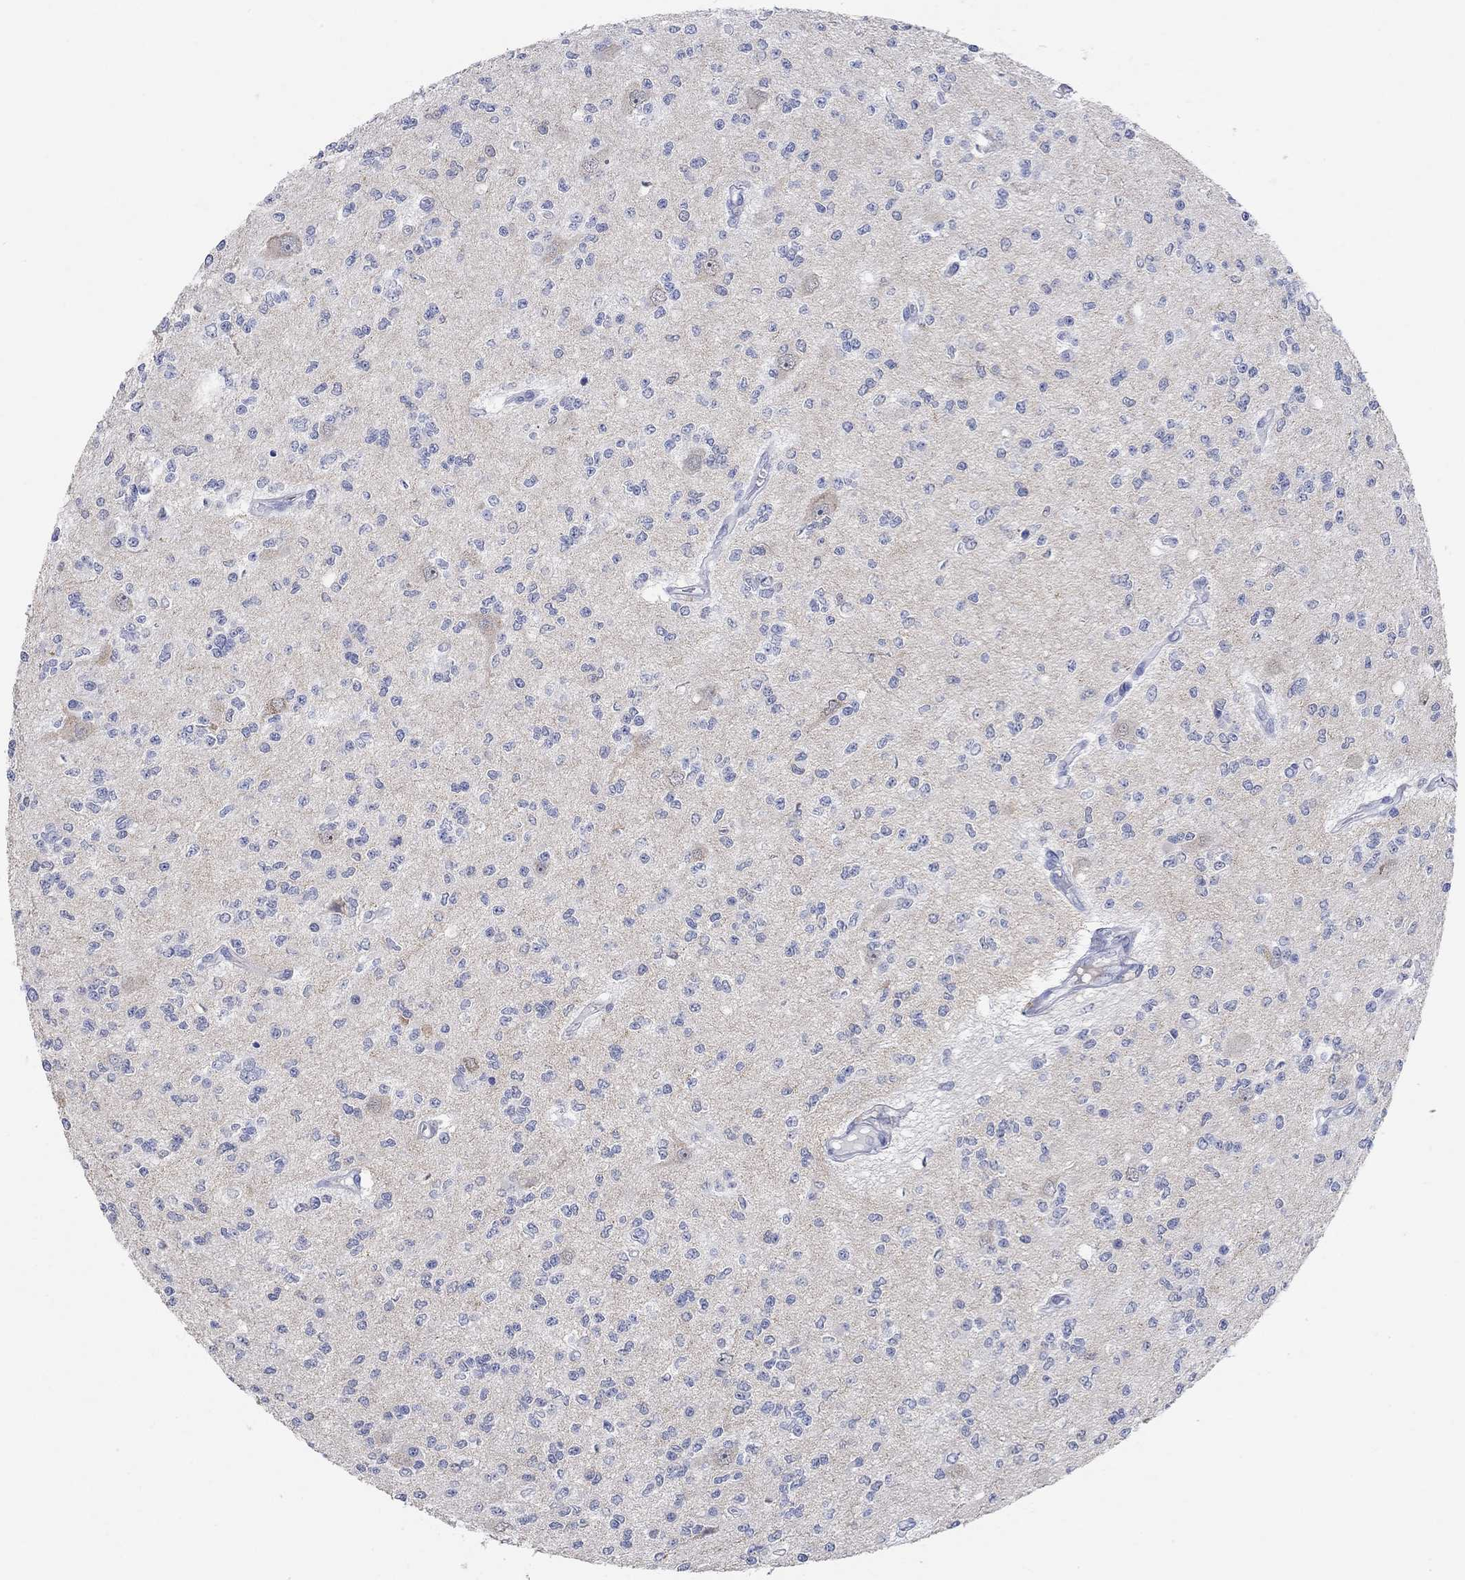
{"staining": {"intensity": "negative", "quantity": "none", "location": "none"}, "tissue": "glioma", "cell_type": "Tumor cells", "image_type": "cancer", "snomed": [{"axis": "morphology", "description": "Glioma, malignant, Low grade"}, {"axis": "topography", "description": "Brain"}], "caption": "Glioma stained for a protein using immunohistochemistry (IHC) shows no positivity tumor cells.", "gene": "GRIA3", "patient": {"sex": "male", "age": 67}}